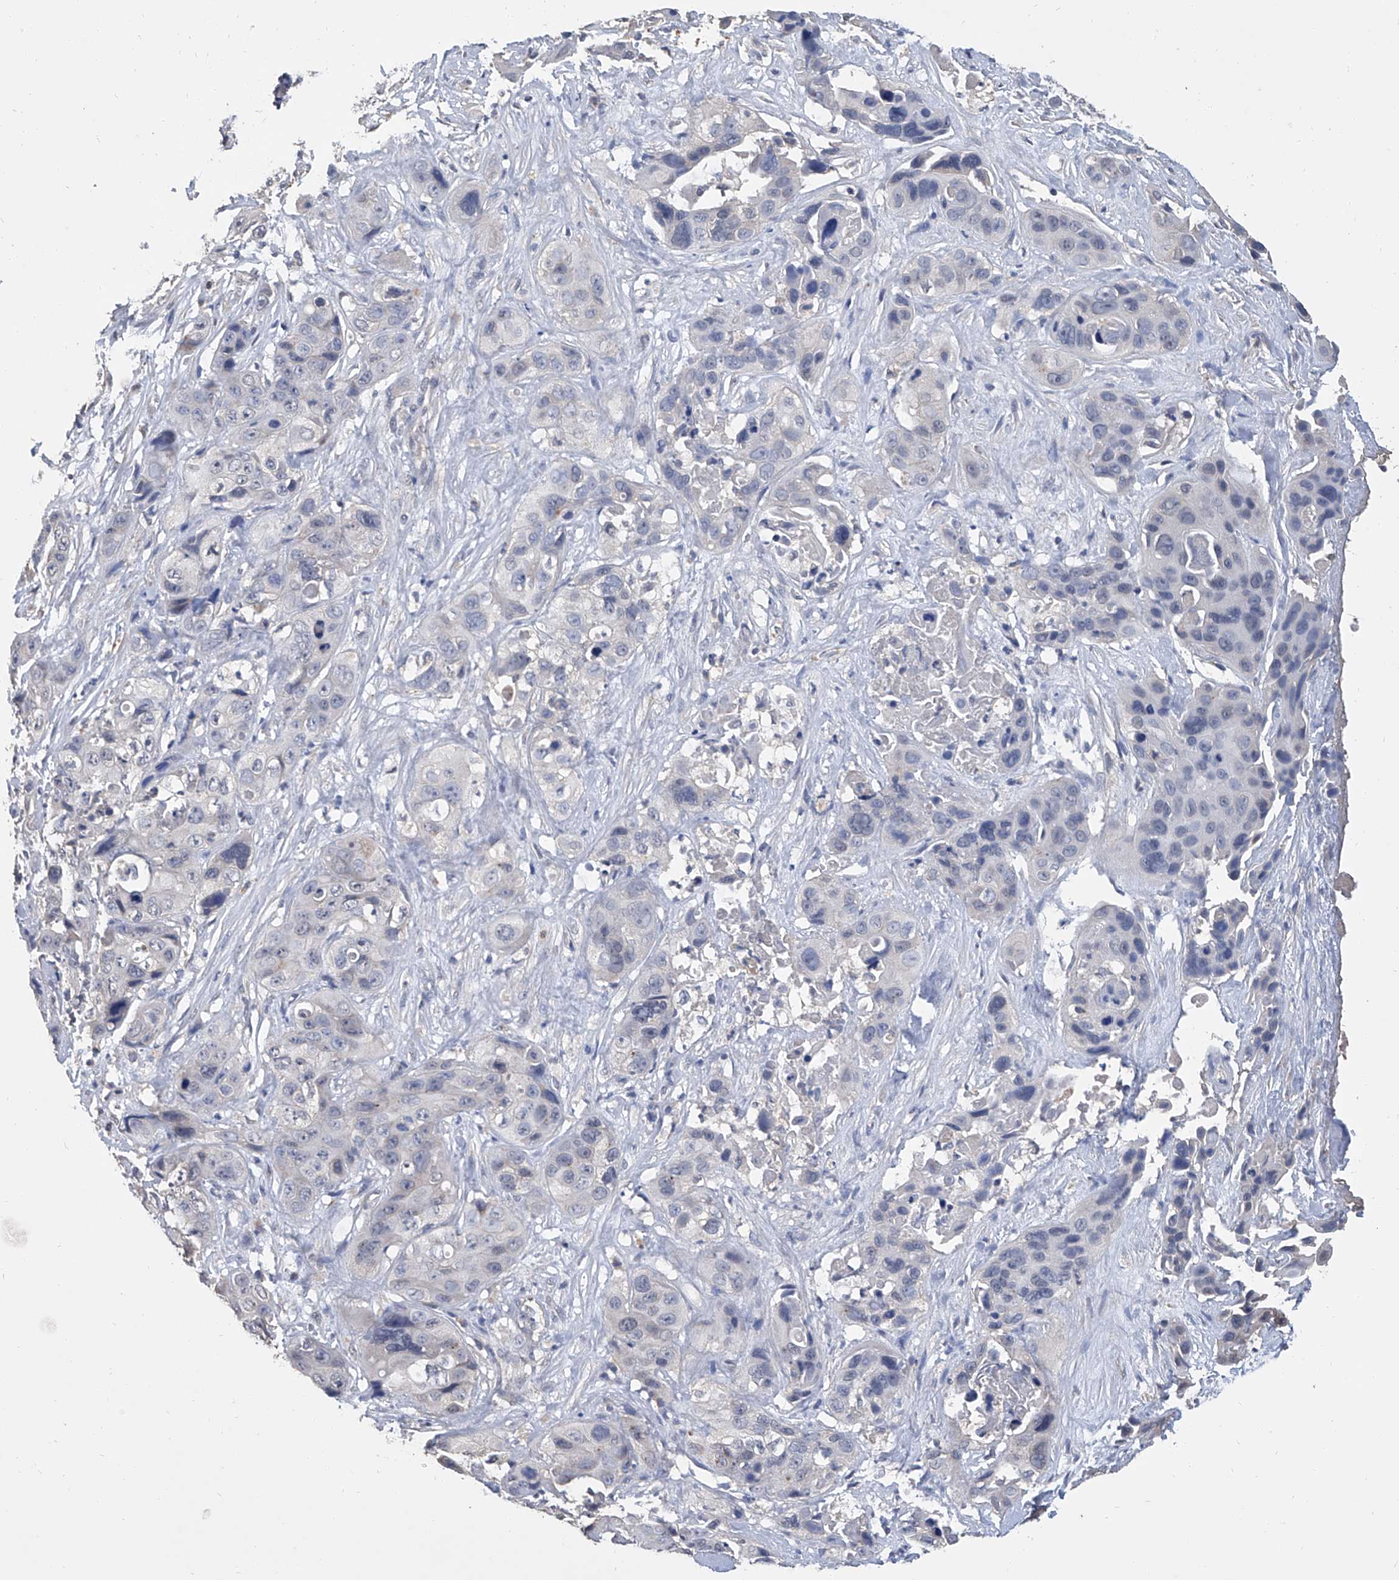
{"staining": {"intensity": "negative", "quantity": "none", "location": "none"}, "tissue": "liver cancer", "cell_type": "Tumor cells", "image_type": "cancer", "snomed": [{"axis": "morphology", "description": "Cholangiocarcinoma"}, {"axis": "topography", "description": "Liver"}], "caption": "A high-resolution photomicrograph shows immunohistochemistry (IHC) staining of liver cholangiocarcinoma, which reveals no significant staining in tumor cells.", "gene": "GPT", "patient": {"sex": "female", "age": 61}}